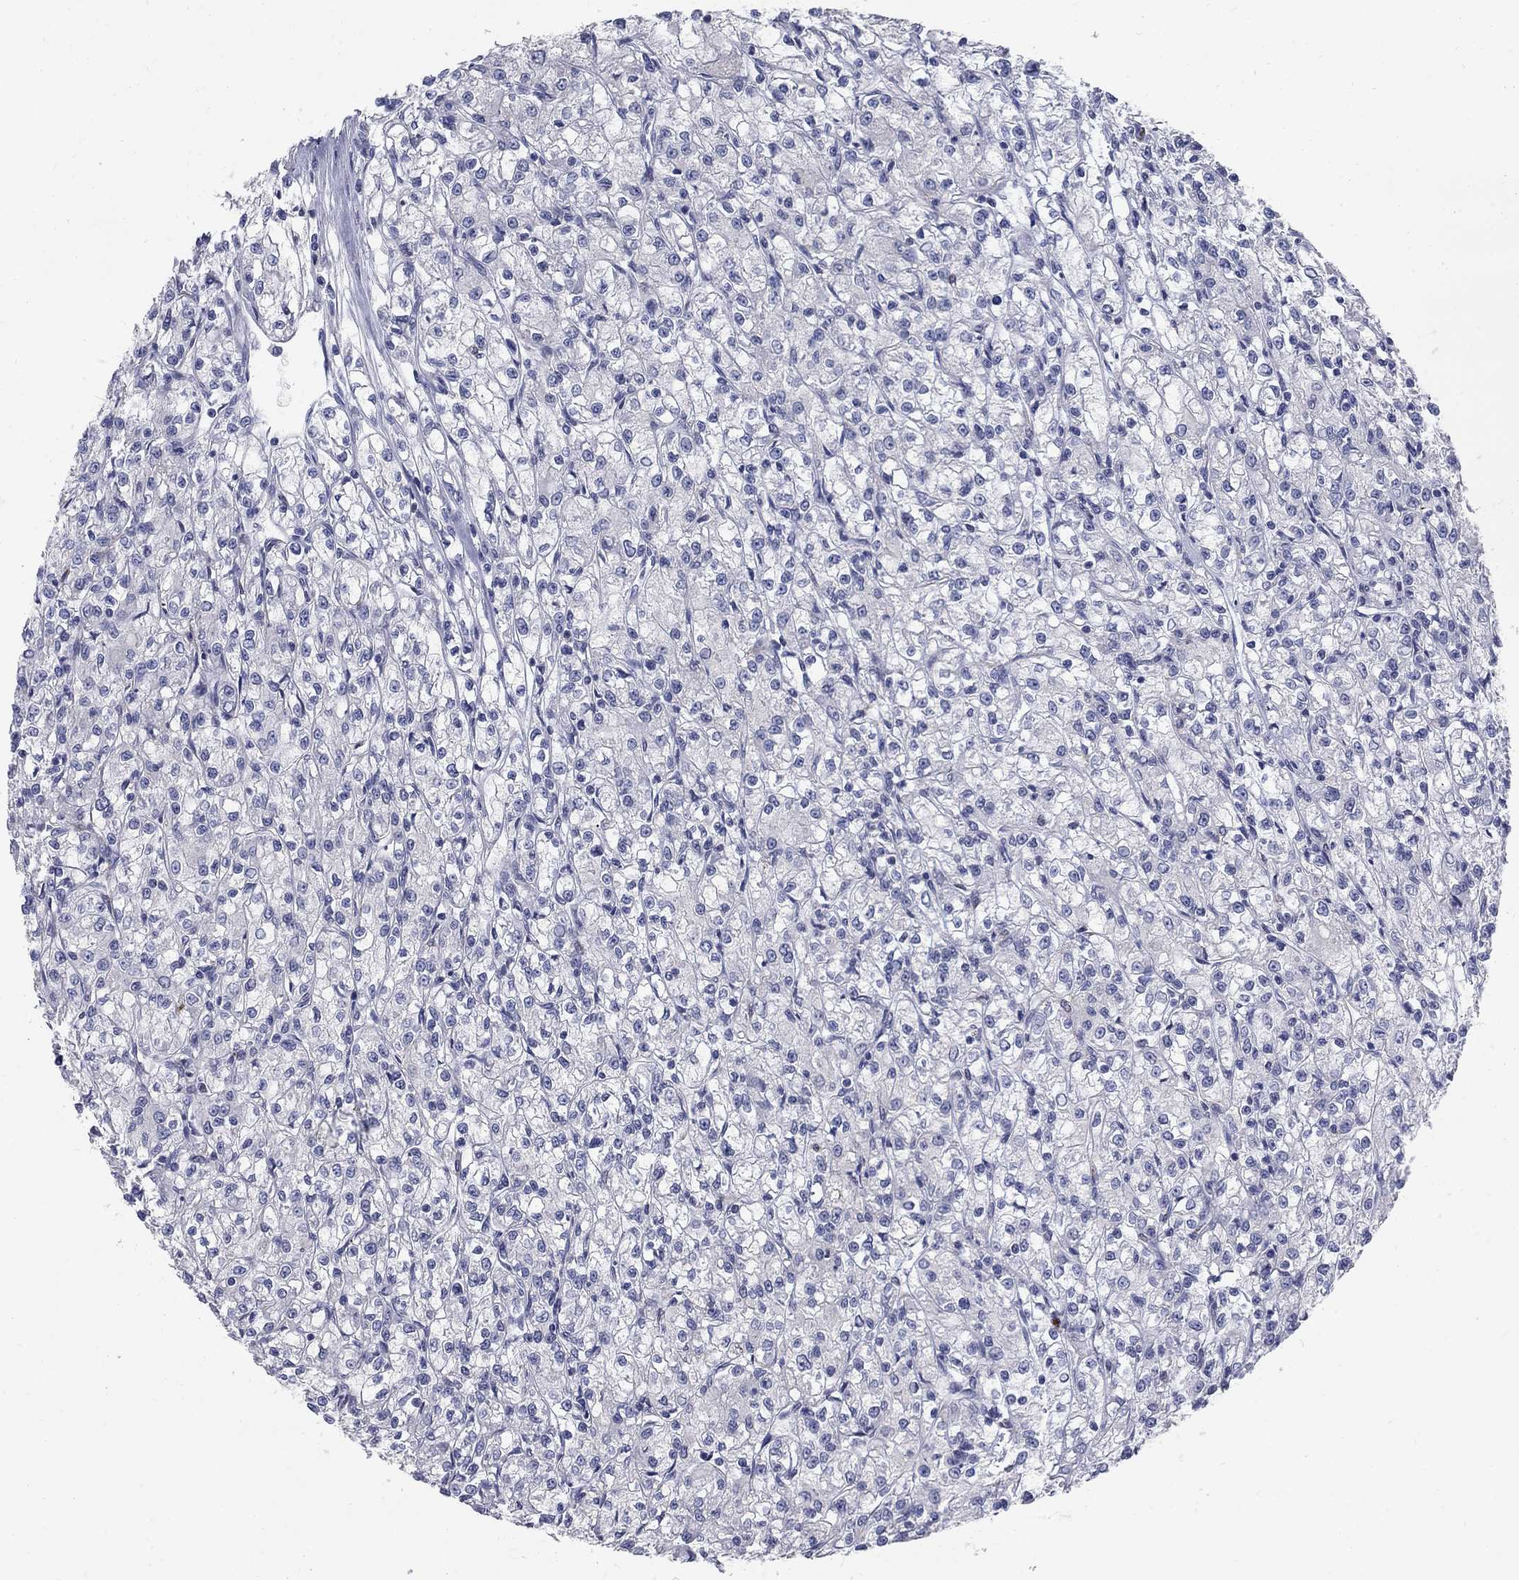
{"staining": {"intensity": "negative", "quantity": "none", "location": "none"}, "tissue": "renal cancer", "cell_type": "Tumor cells", "image_type": "cancer", "snomed": [{"axis": "morphology", "description": "Adenocarcinoma, NOS"}, {"axis": "topography", "description": "Kidney"}], "caption": "Histopathology image shows no significant protein positivity in tumor cells of renal cancer.", "gene": "NTRK2", "patient": {"sex": "female", "age": 59}}